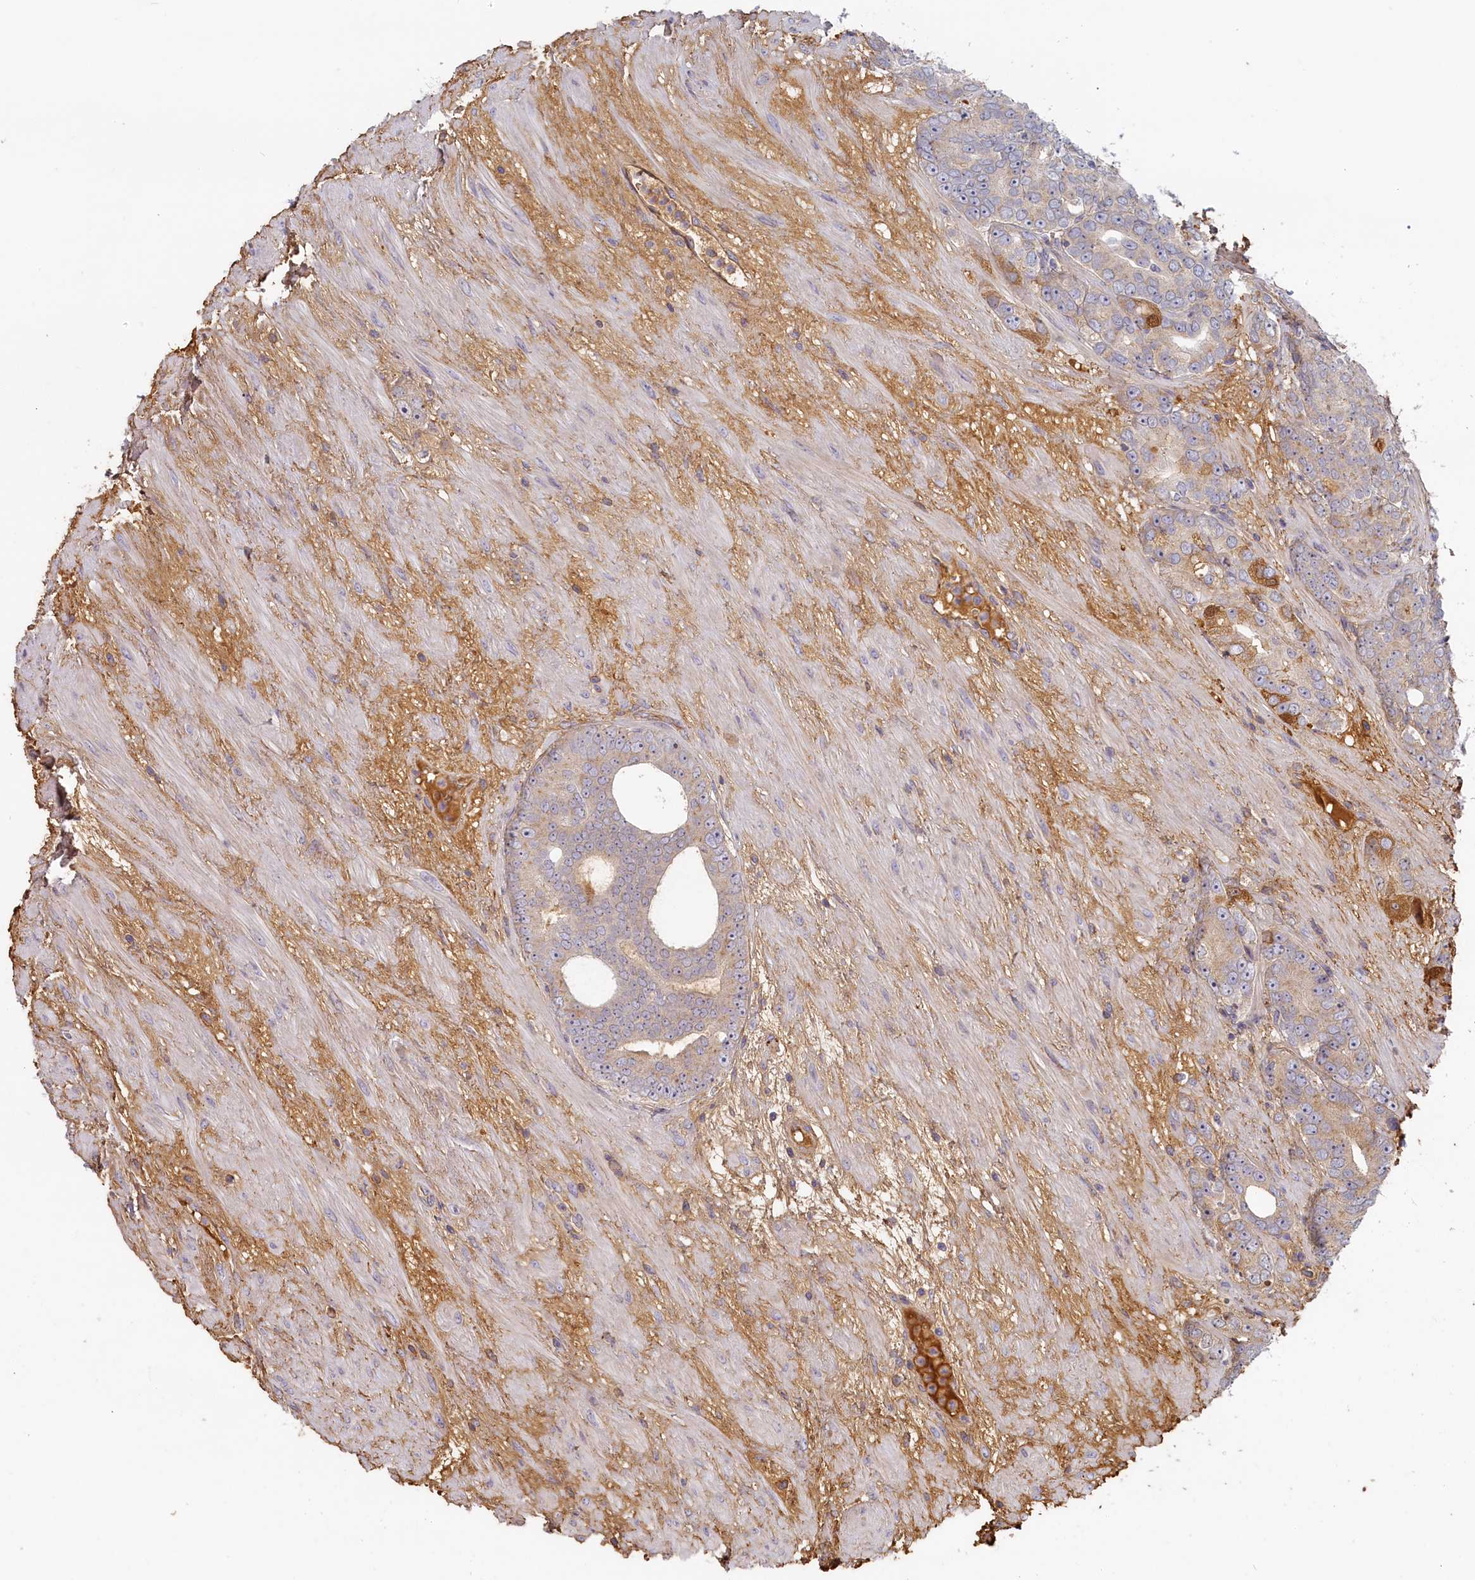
{"staining": {"intensity": "moderate", "quantity": "<25%", "location": "cytoplasmic/membranous"}, "tissue": "prostate cancer", "cell_type": "Tumor cells", "image_type": "cancer", "snomed": [{"axis": "morphology", "description": "Adenocarcinoma, High grade"}, {"axis": "topography", "description": "Prostate"}], "caption": "Immunohistochemical staining of human prostate cancer (adenocarcinoma (high-grade)) displays moderate cytoplasmic/membranous protein positivity in about <25% of tumor cells. Immunohistochemistry (ihc) stains the protein of interest in brown and the nuclei are stained blue.", "gene": "STX16", "patient": {"sex": "male", "age": 64}}